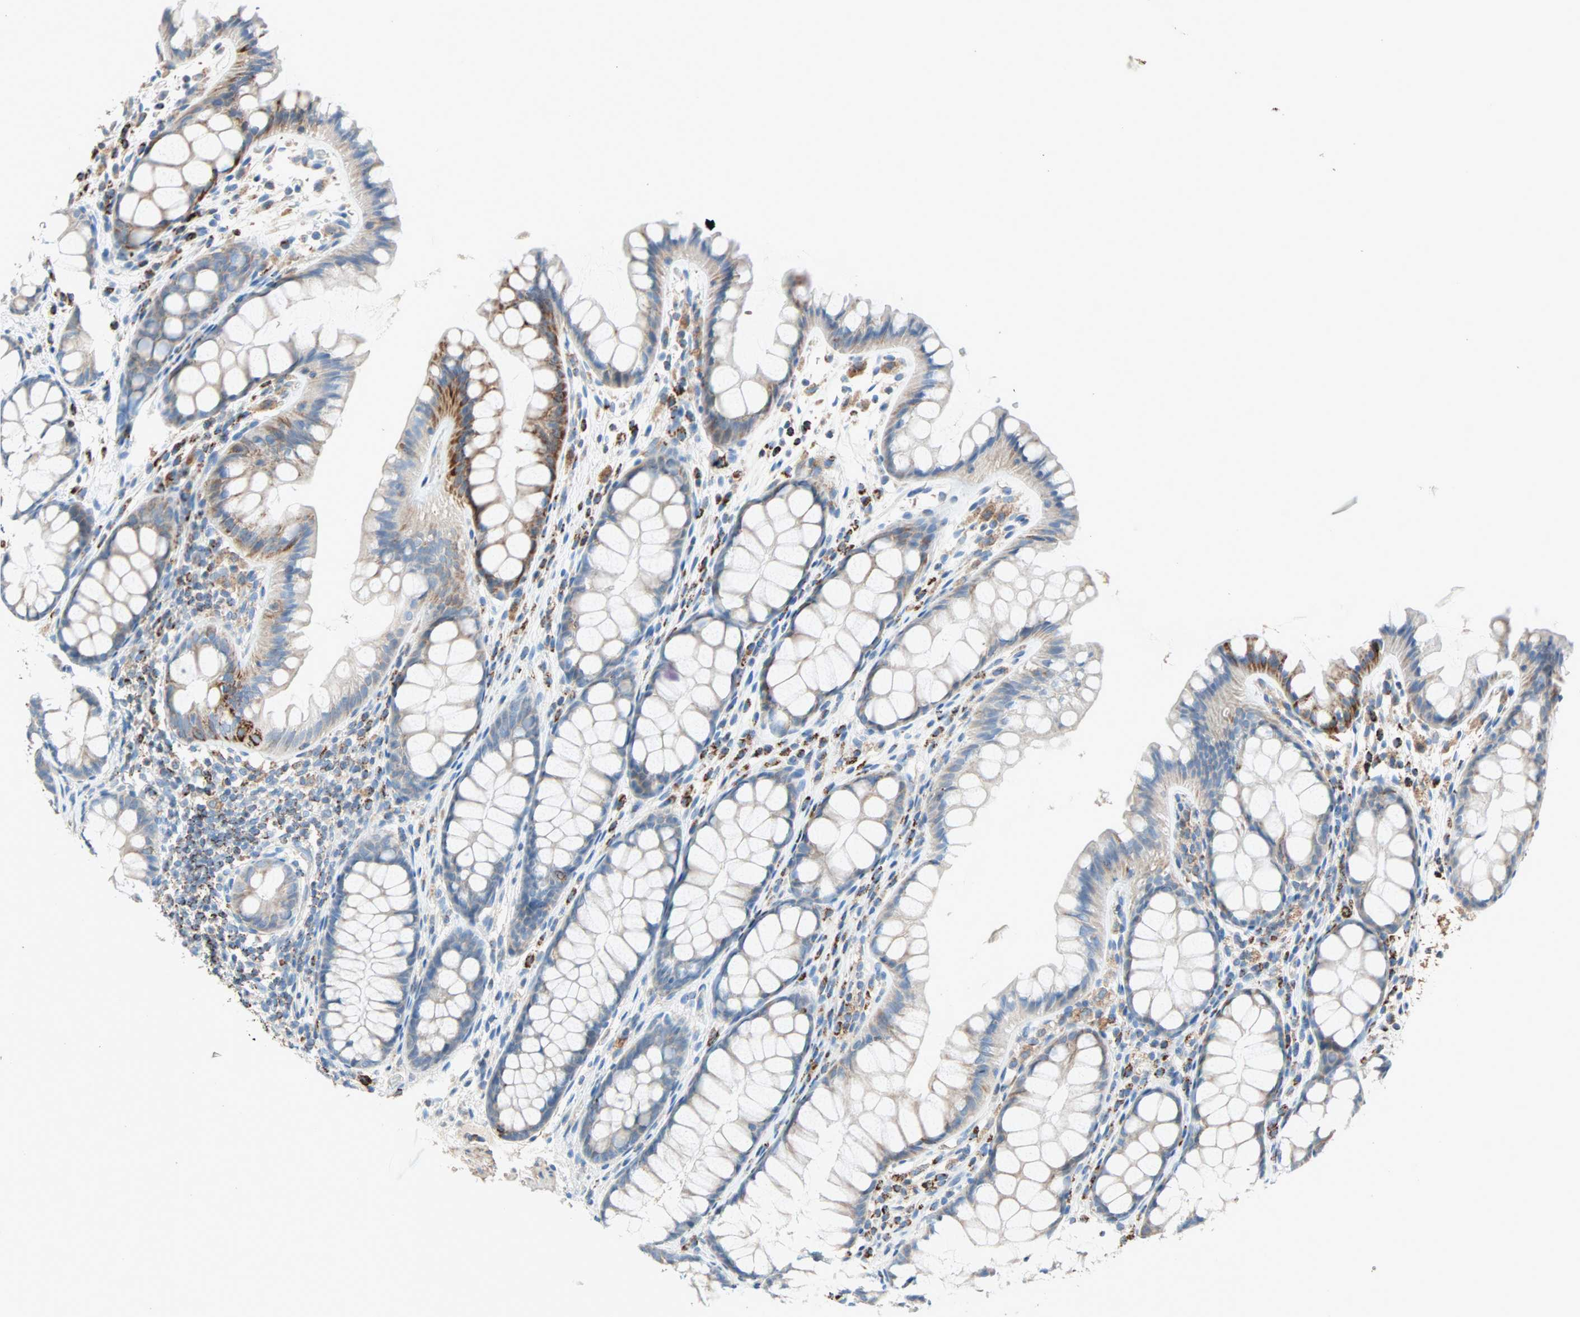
{"staining": {"intensity": "weak", "quantity": "25%-75%", "location": "cytoplasmic/membranous"}, "tissue": "colon", "cell_type": "Endothelial cells", "image_type": "normal", "snomed": [{"axis": "morphology", "description": "Normal tissue, NOS"}, {"axis": "topography", "description": "Colon"}], "caption": "Immunohistochemistry (DAB (3,3'-diaminobenzidine)) staining of unremarkable colon exhibits weak cytoplasmic/membranous protein expression in approximately 25%-75% of endothelial cells.", "gene": "ACVRL1", "patient": {"sex": "female", "age": 55}}